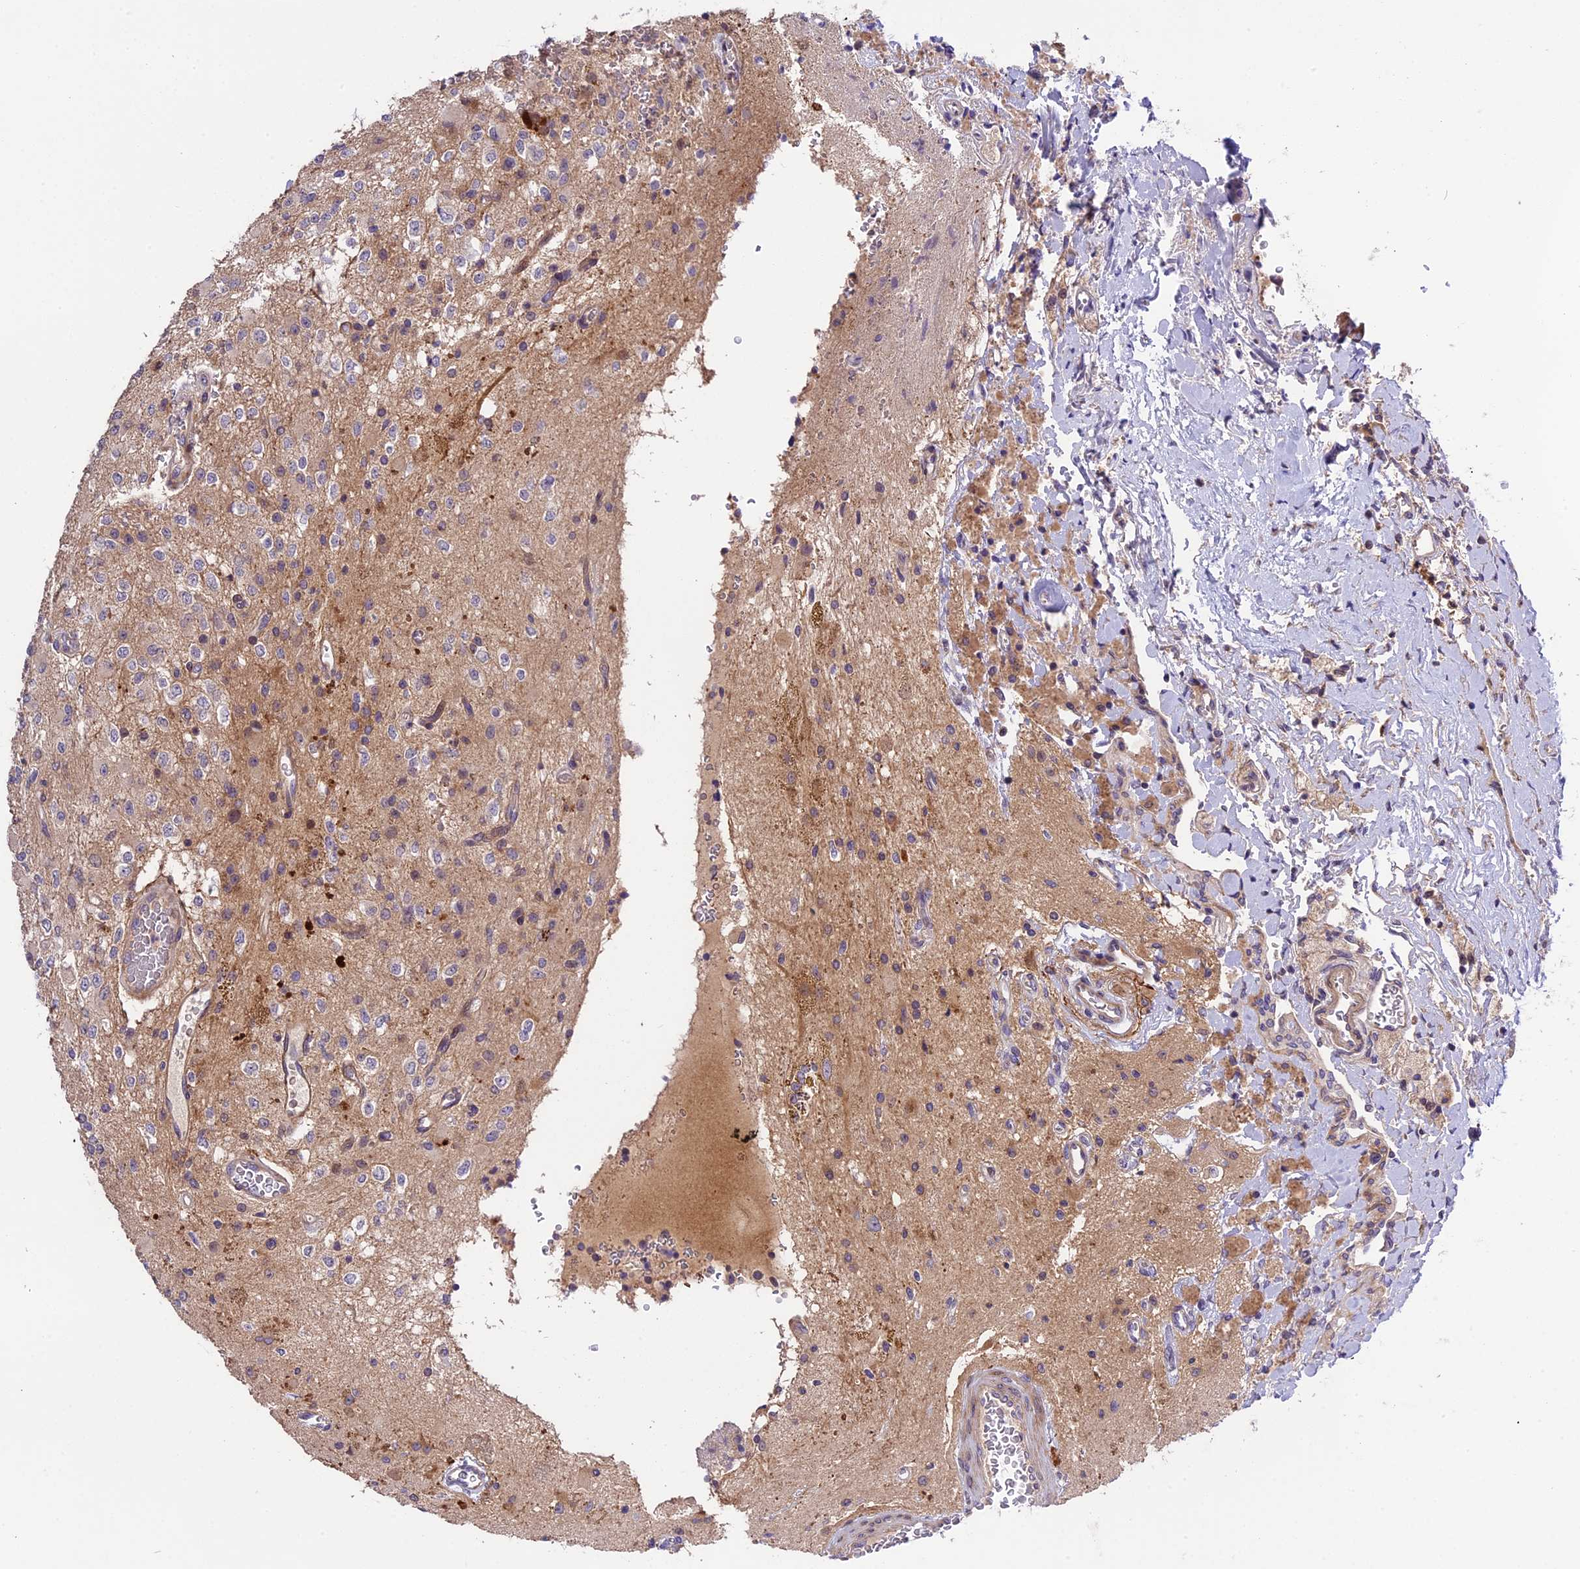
{"staining": {"intensity": "weak", "quantity": "<25%", "location": "cytoplasmic/membranous"}, "tissue": "glioma", "cell_type": "Tumor cells", "image_type": "cancer", "snomed": [{"axis": "morphology", "description": "Glioma, malignant, High grade"}, {"axis": "topography", "description": "Brain"}], "caption": "DAB immunohistochemical staining of high-grade glioma (malignant) displays no significant positivity in tumor cells. (Brightfield microscopy of DAB (3,3'-diaminobenzidine) immunohistochemistry (IHC) at high magnification).", "gene": "ABCC10", "patient": {"sex": "male", "age": 34}}